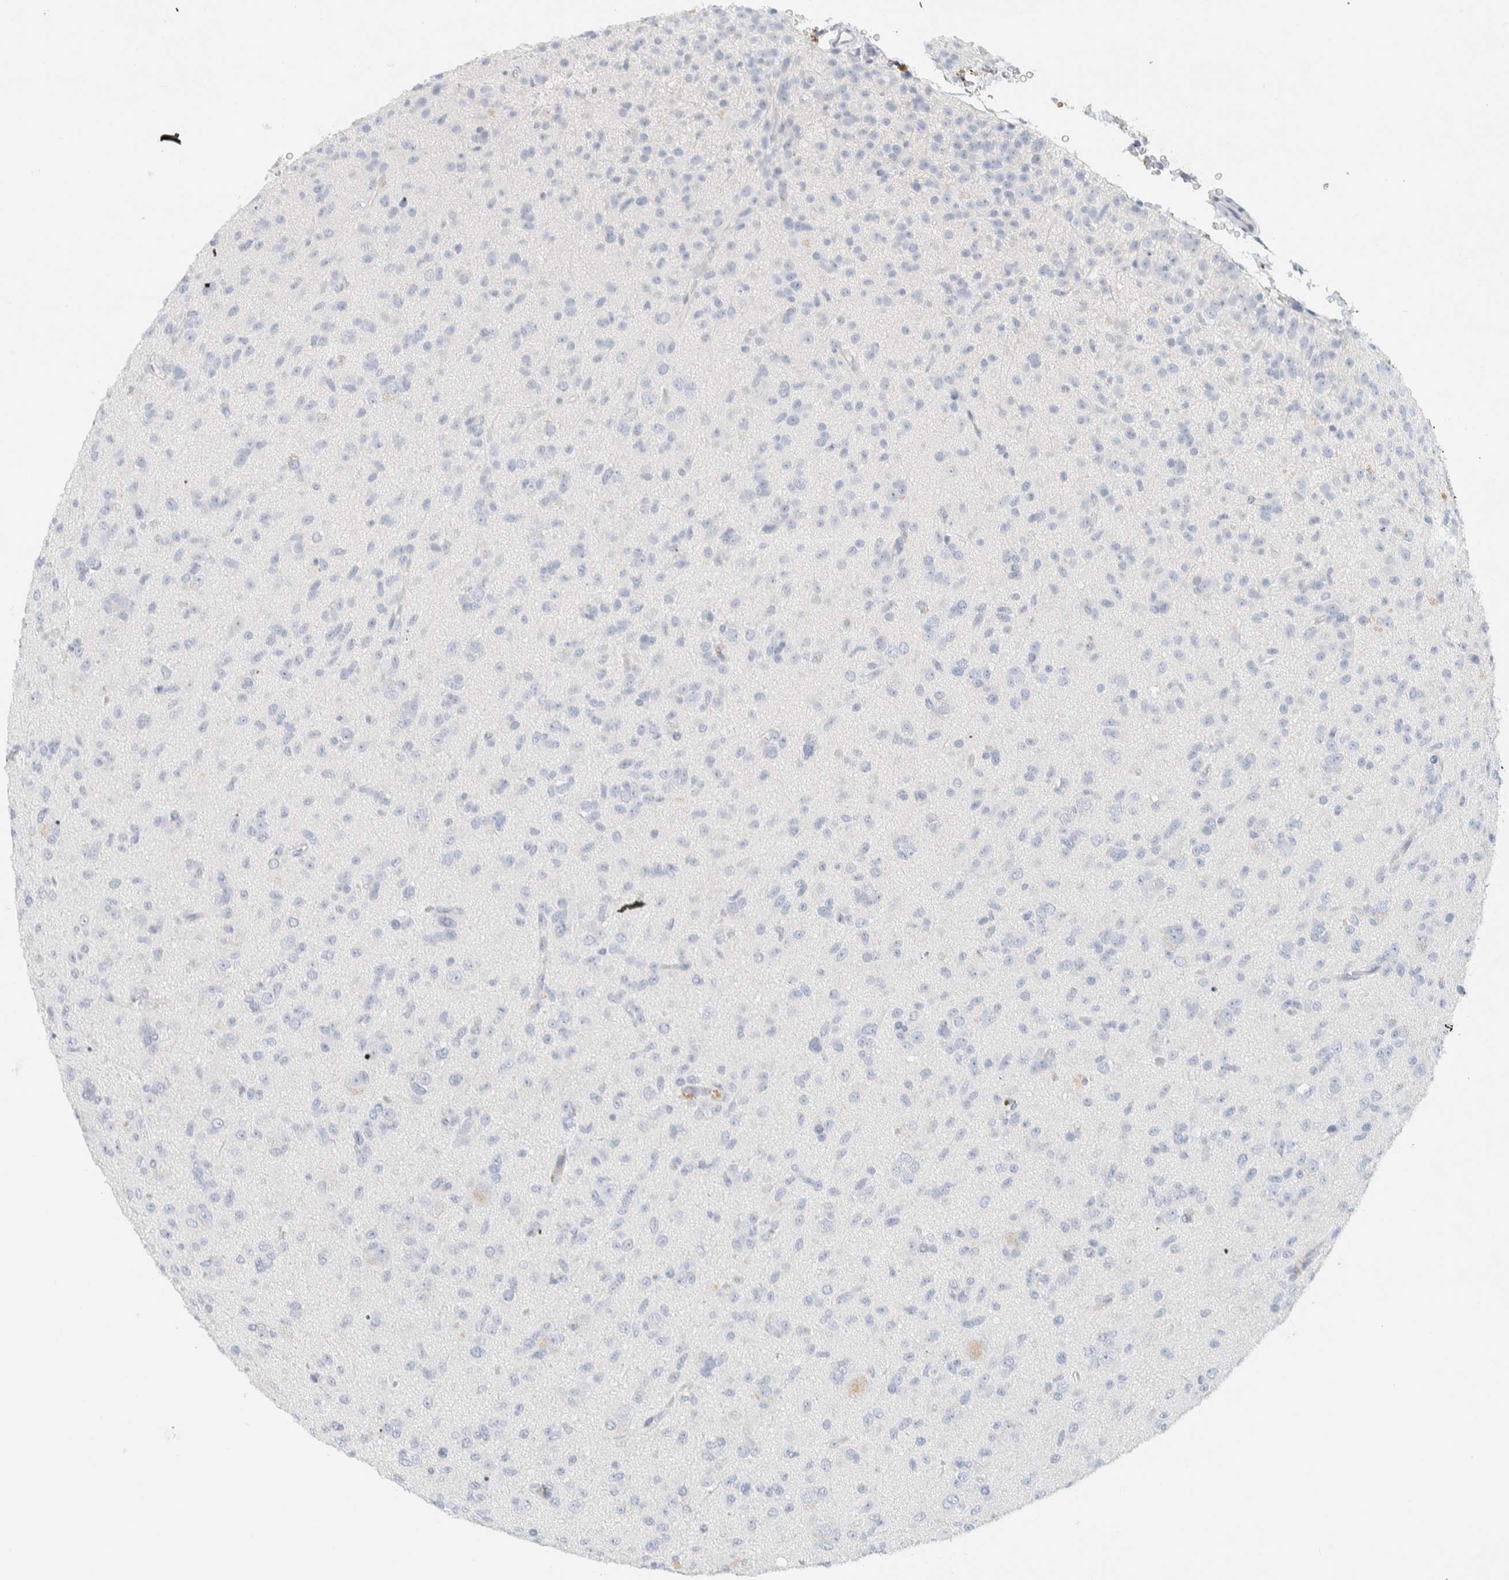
{"staining": {"intensity": "negative", "quantity": "none", "location": "none"}, "tissue": "glioma", "cell_type": "Tumor cells", "image_type": "cancer", "snomed": [{"axis": "morphology", "description": "Glioma, malignant, Low grade"}, {"axis": "topography", "description": "Brain"}], "caption": "High magnification brightfield microscopy of malignant glioma (low-grade) stained with DAB (brown) and counterstained with hematoxylin (blue): tumor cells show no significant expression. Nuclei are stained in blue.", "gene": "ALOX12B", "patient": {"sex": "male", "age": 65}}